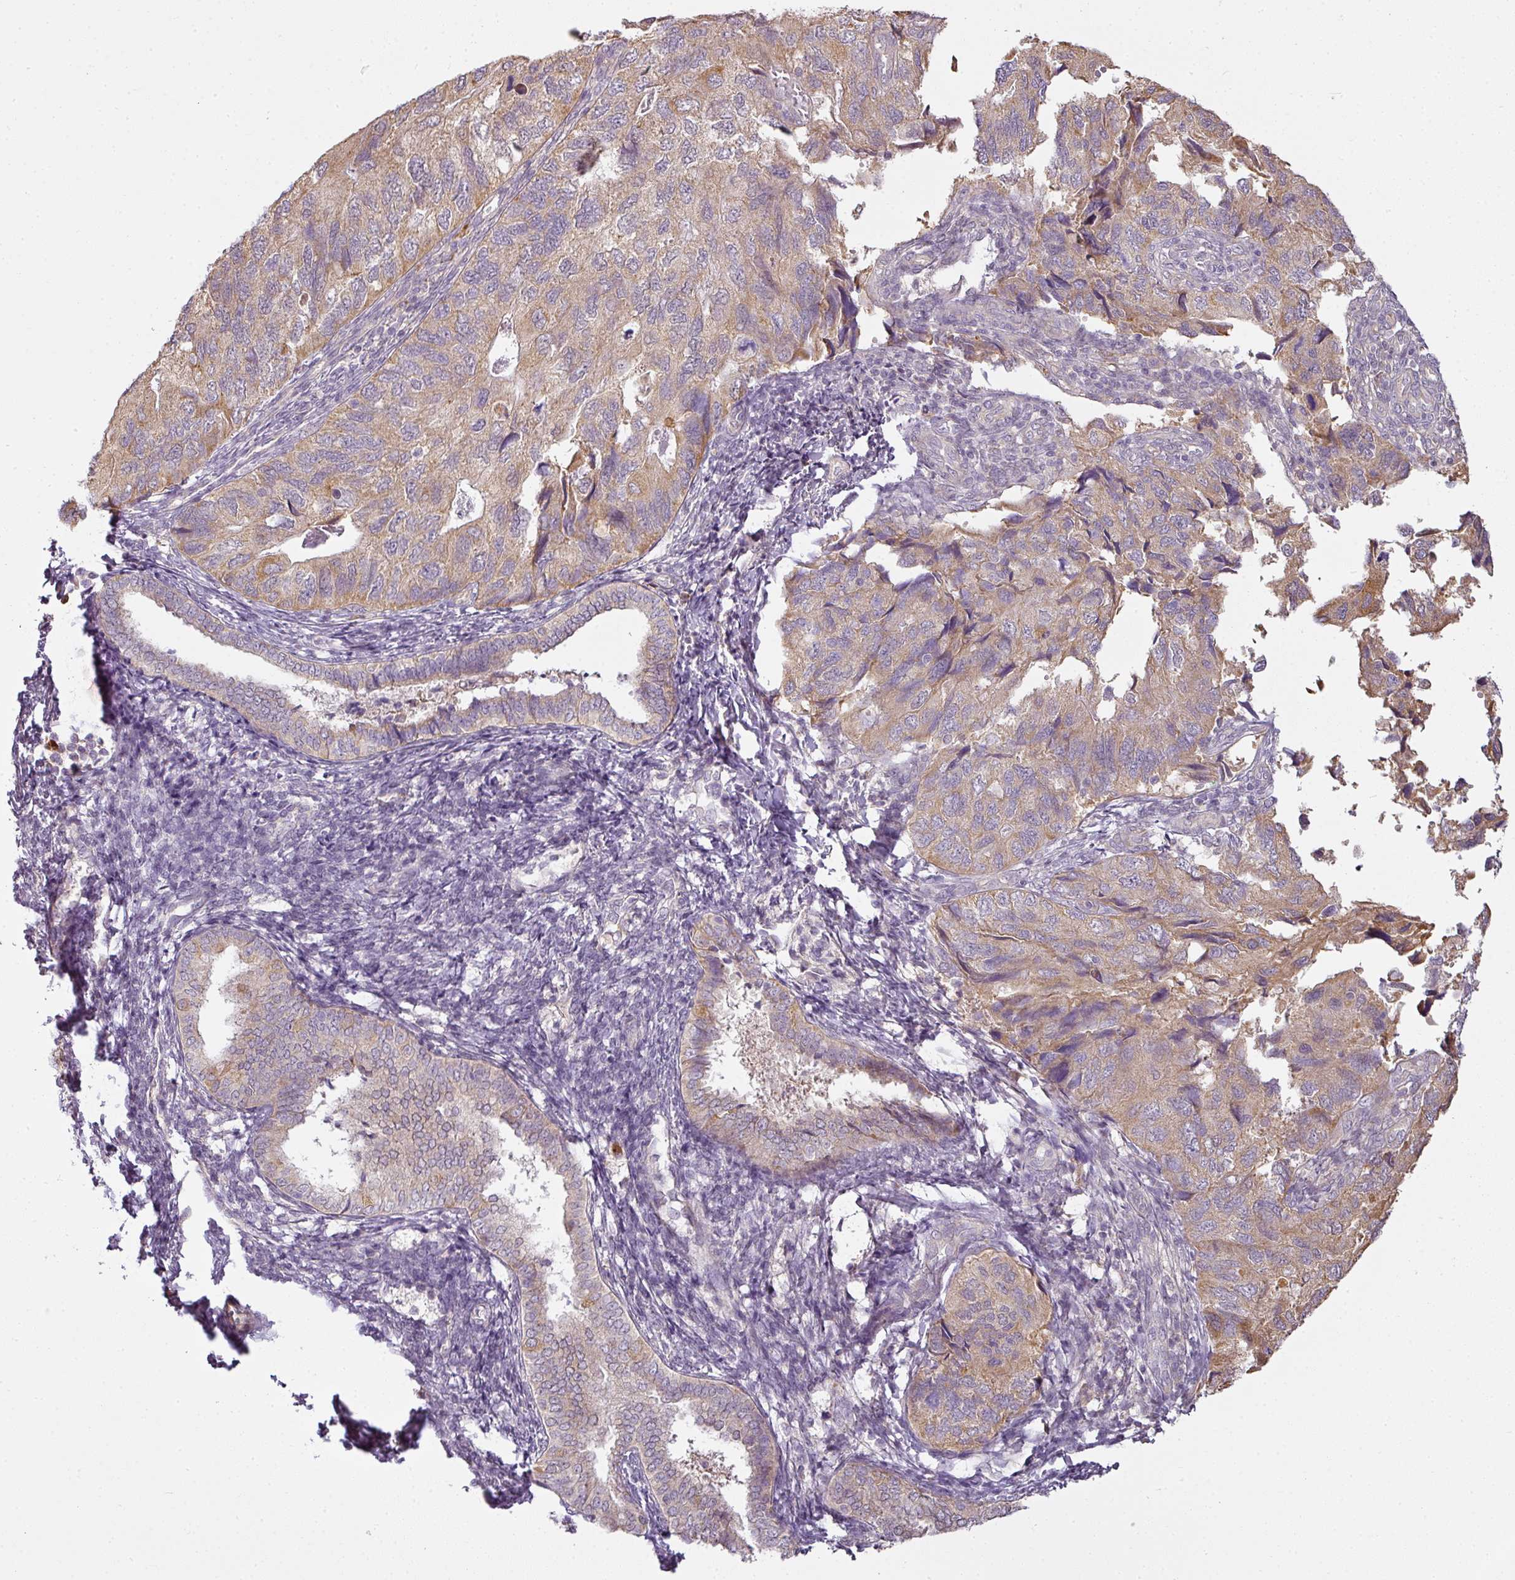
{"staining": {"intensity": "moderate", "quantity": ">75%", "location": "cytoplasmic/membranous"}, "tissue": "endometrial cancer", "cell_type": "Tumor cells", "image_type": "cancer", "snomed": [{"axis": "morphology", "description": "Carcinoma, NOS"}, {"axis": "topography", "description": "Uterus"}], "caption": "Protein expression by immunohistochemistry exhibits moderate cytoplasmic/membranous positivity in about >75% of tumor cells in endometrial cancer. (DAB = brown stain, brightfield microscopy at high magnification).", "gene": "LY75", "patient": {"sex": "female", "age": 76}}